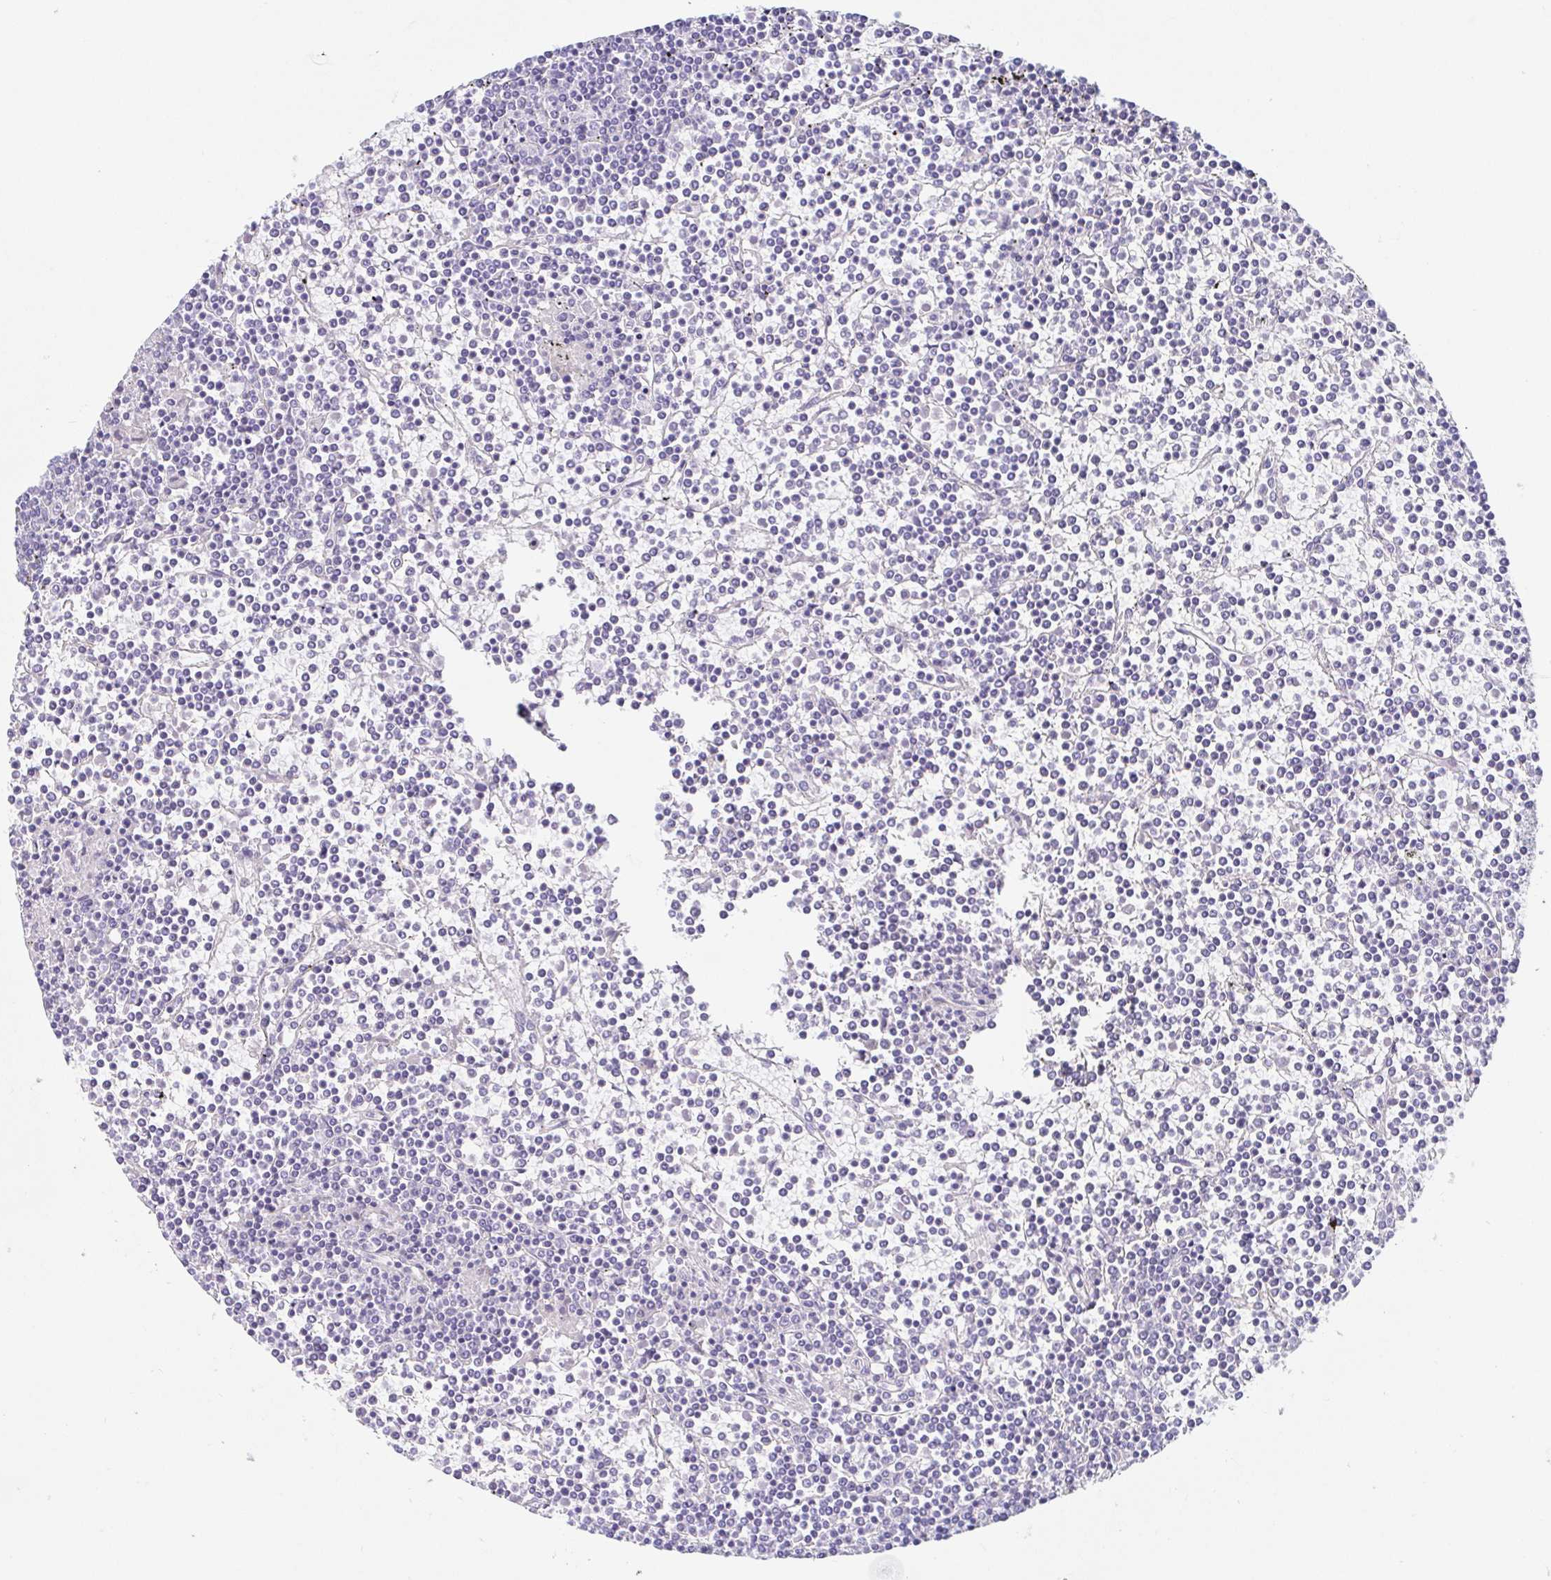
{"staining": {"intensity": "negative", "quantity": "none", "location": "none"}, "tissue": "lymphoma", "cell_type": "Tumor cells", "image_type": "cancer", "snomed": [{"axis": "morphology", "description": "Malignant lymphoma, non-Hodgkin's type, Low grade"}, {"axis": "topography", "description": "Spleen"}], "caption": "A high-resolution photomicrograph shows immunohistochemistry staining of low-grade malignant lymphoma, non-Hodgkin's type, which exhibits no significant expression in tumor cells. The staining is performed using DAB brown chromogen with nuclei counter-stained in using hematoxylin.", "gene": "TRAM2", "patient": {"sex": "female", "age": 19}}